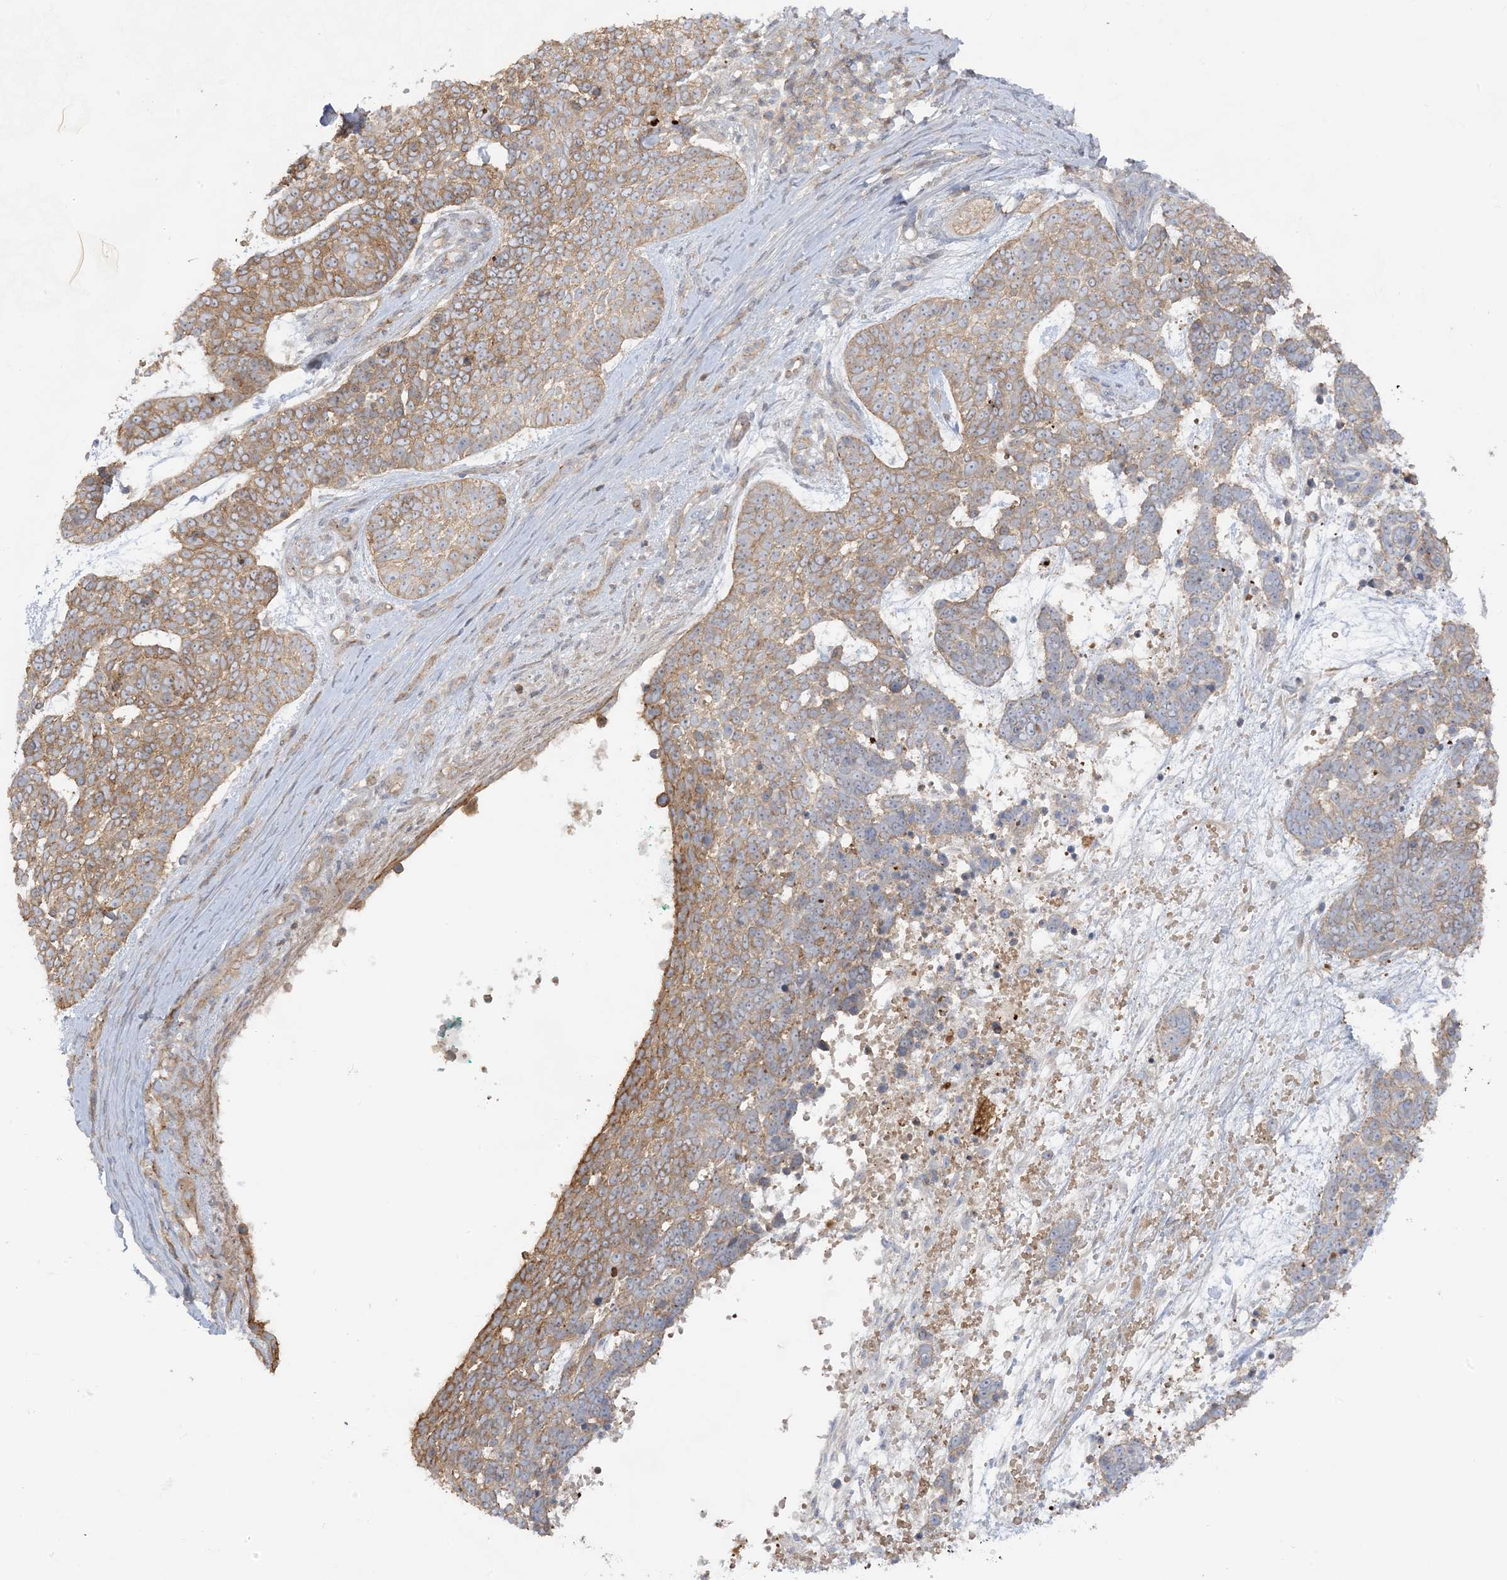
{"staining": {"intensity": "moderate", "quantity": ">75%", "location": "cytoplasmic/membranous"}, "tissue": "skin cancer", "cell_type": "Tumor cells", "image_type": "cancer", "snomed": [{"axis": "morphology", "description": "Basal cell carcinoma"}, {"axis": "topography", "description": "Skin"}], "caption": "A medium amount of moderate cytoplasmic/membranous positivity is present in about >75% of tumor cells in skin cancer (basal cell carcinoma) tissue. (DAB (3,3'-diaminobenzidine) = brown stain, brightfield microscopy at high magnification).", "gene": "ICMT", "patient": {"sex": "female", "age": 81}}